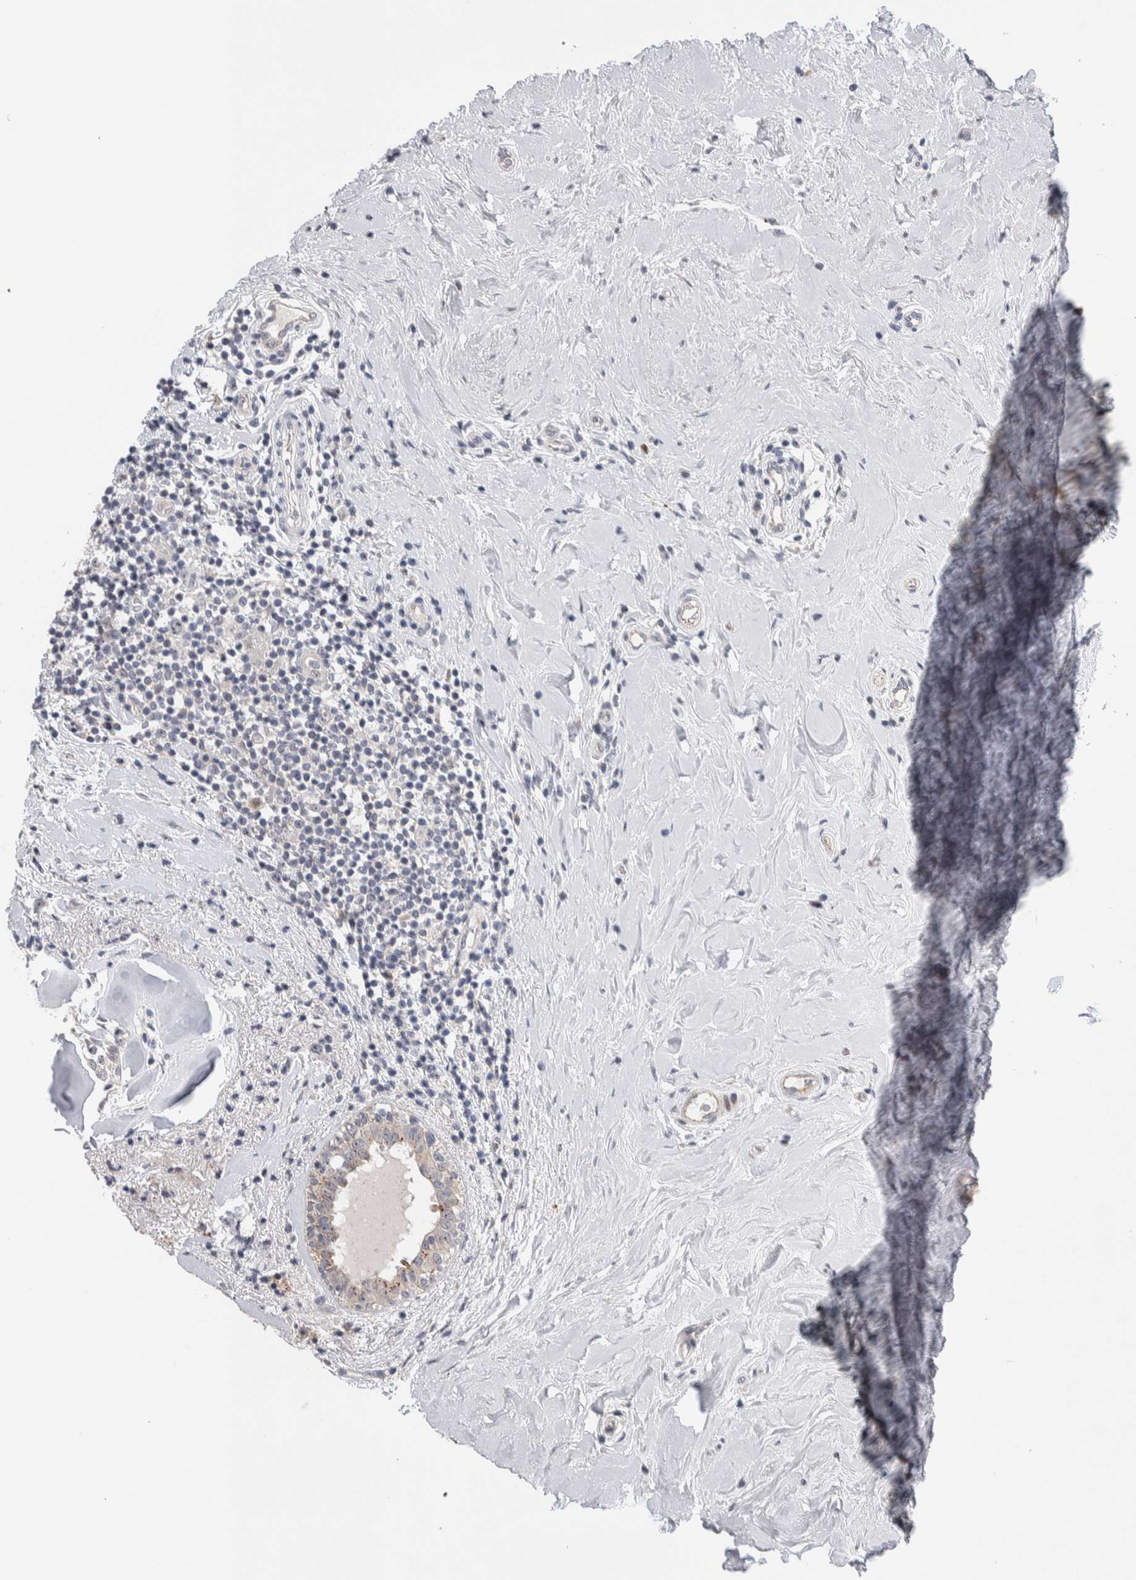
{"staining": {"intensity": "weak", "quantity": "<25%", "location": "cytoplasmic/membranous"}, "tissue": "breast cancer", "cell_type": "Tumor cells", "image_type": "cancer", "snomed": [{"axis": "morphology", "description": "Duct carcinoma"}, {"axis": "topography", "description": "Breast"}], "caption": "Photomicrograph shows no protein expression in tumor cells of breast cancer tissue.", "gene": "PRRG4", "patient": {"sex": "female", "age": 55}}